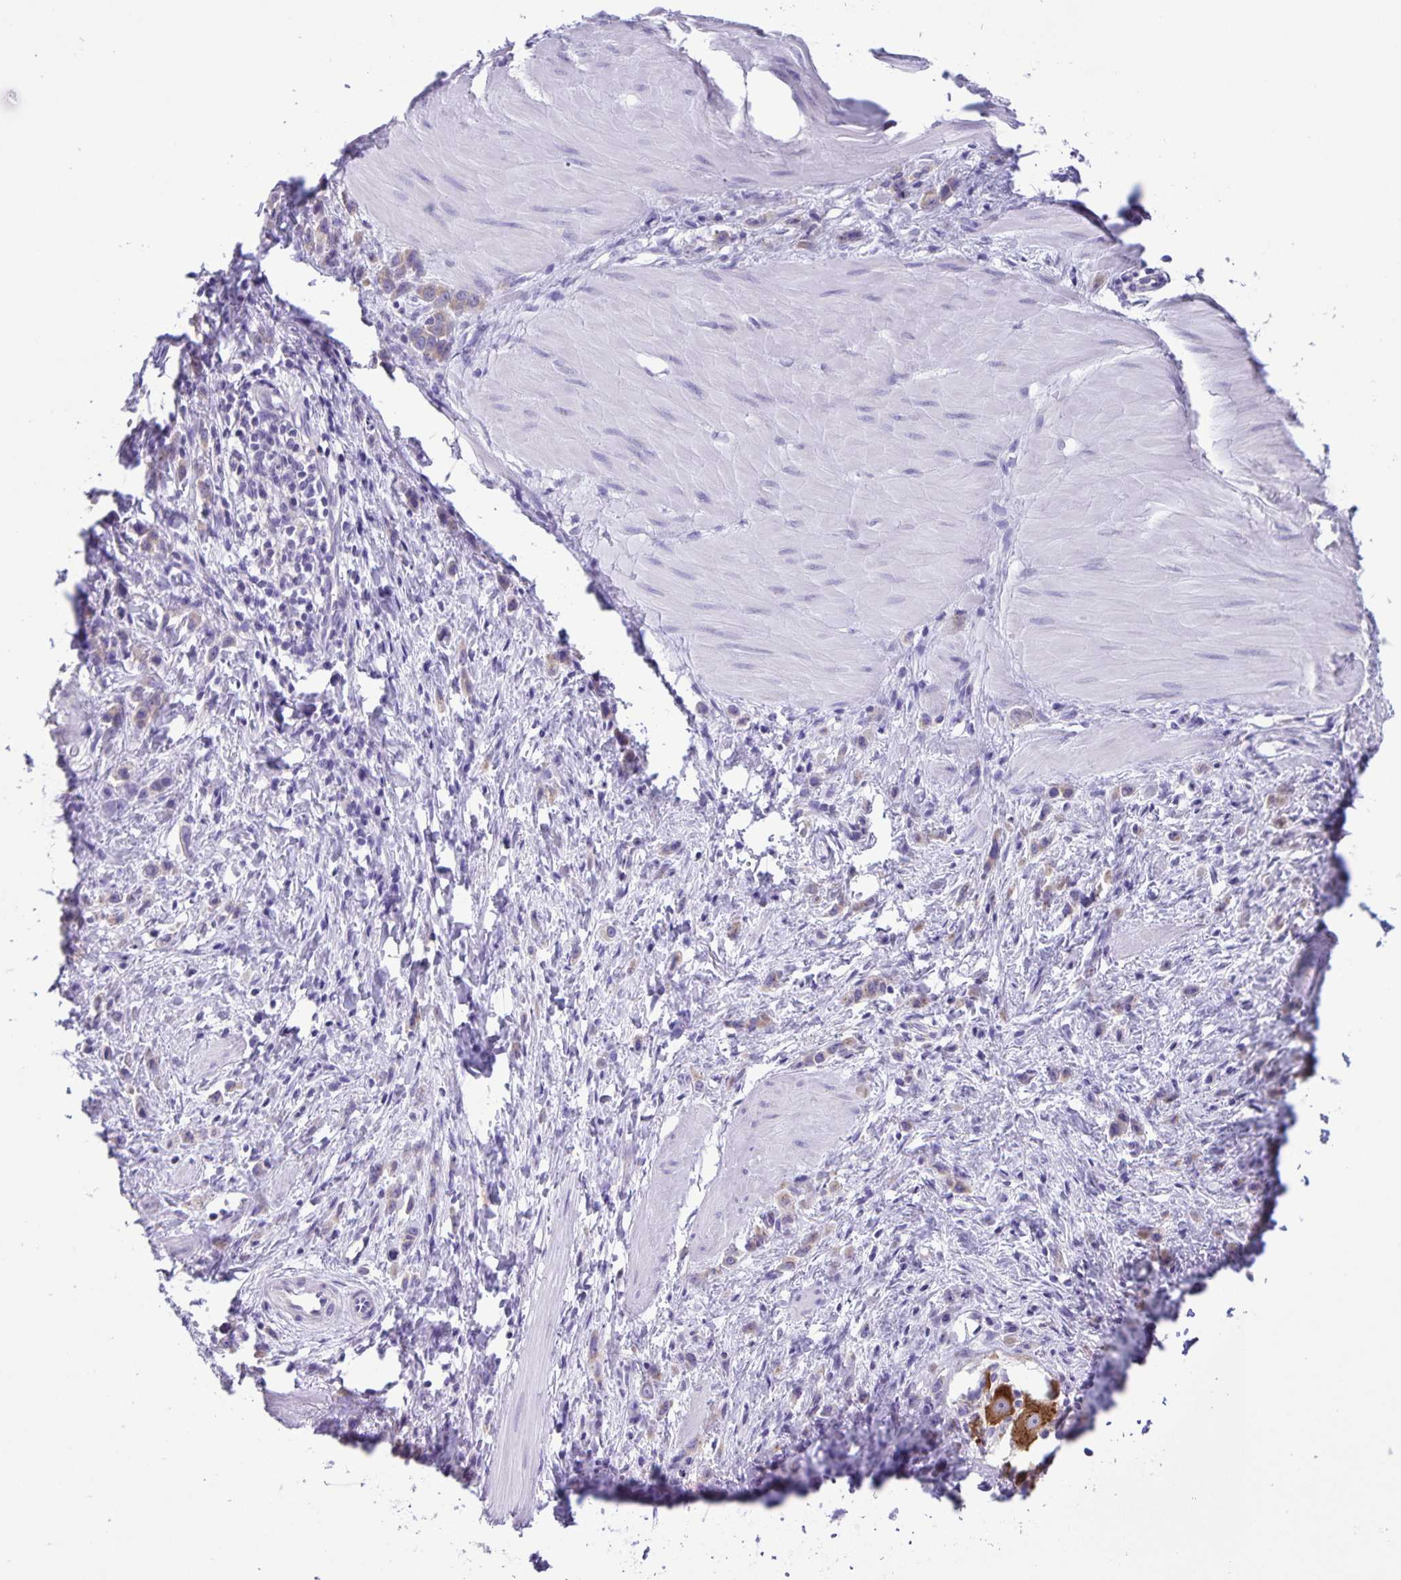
{"staining": {"intensity": "weak", "quantity": "<25%", "location": "cytoplasmic/membranous"}, "tissue": "stomach cancer", "cell_type": "Tumor cells", "image_type": "cancer", "snomed": [{"axis": "morphology", "description": "Adenocarcinoma, NOS"}, {"axis": "topography", "description": "Stomach"}], "caption": "The immunohistochemistry photomicrograph has no significant expression in tumor cells of stomach cancer (adenocarcinoma) tissue.", "gene": "CAPSL", "patient": {"sex": "male", "age": 47}}